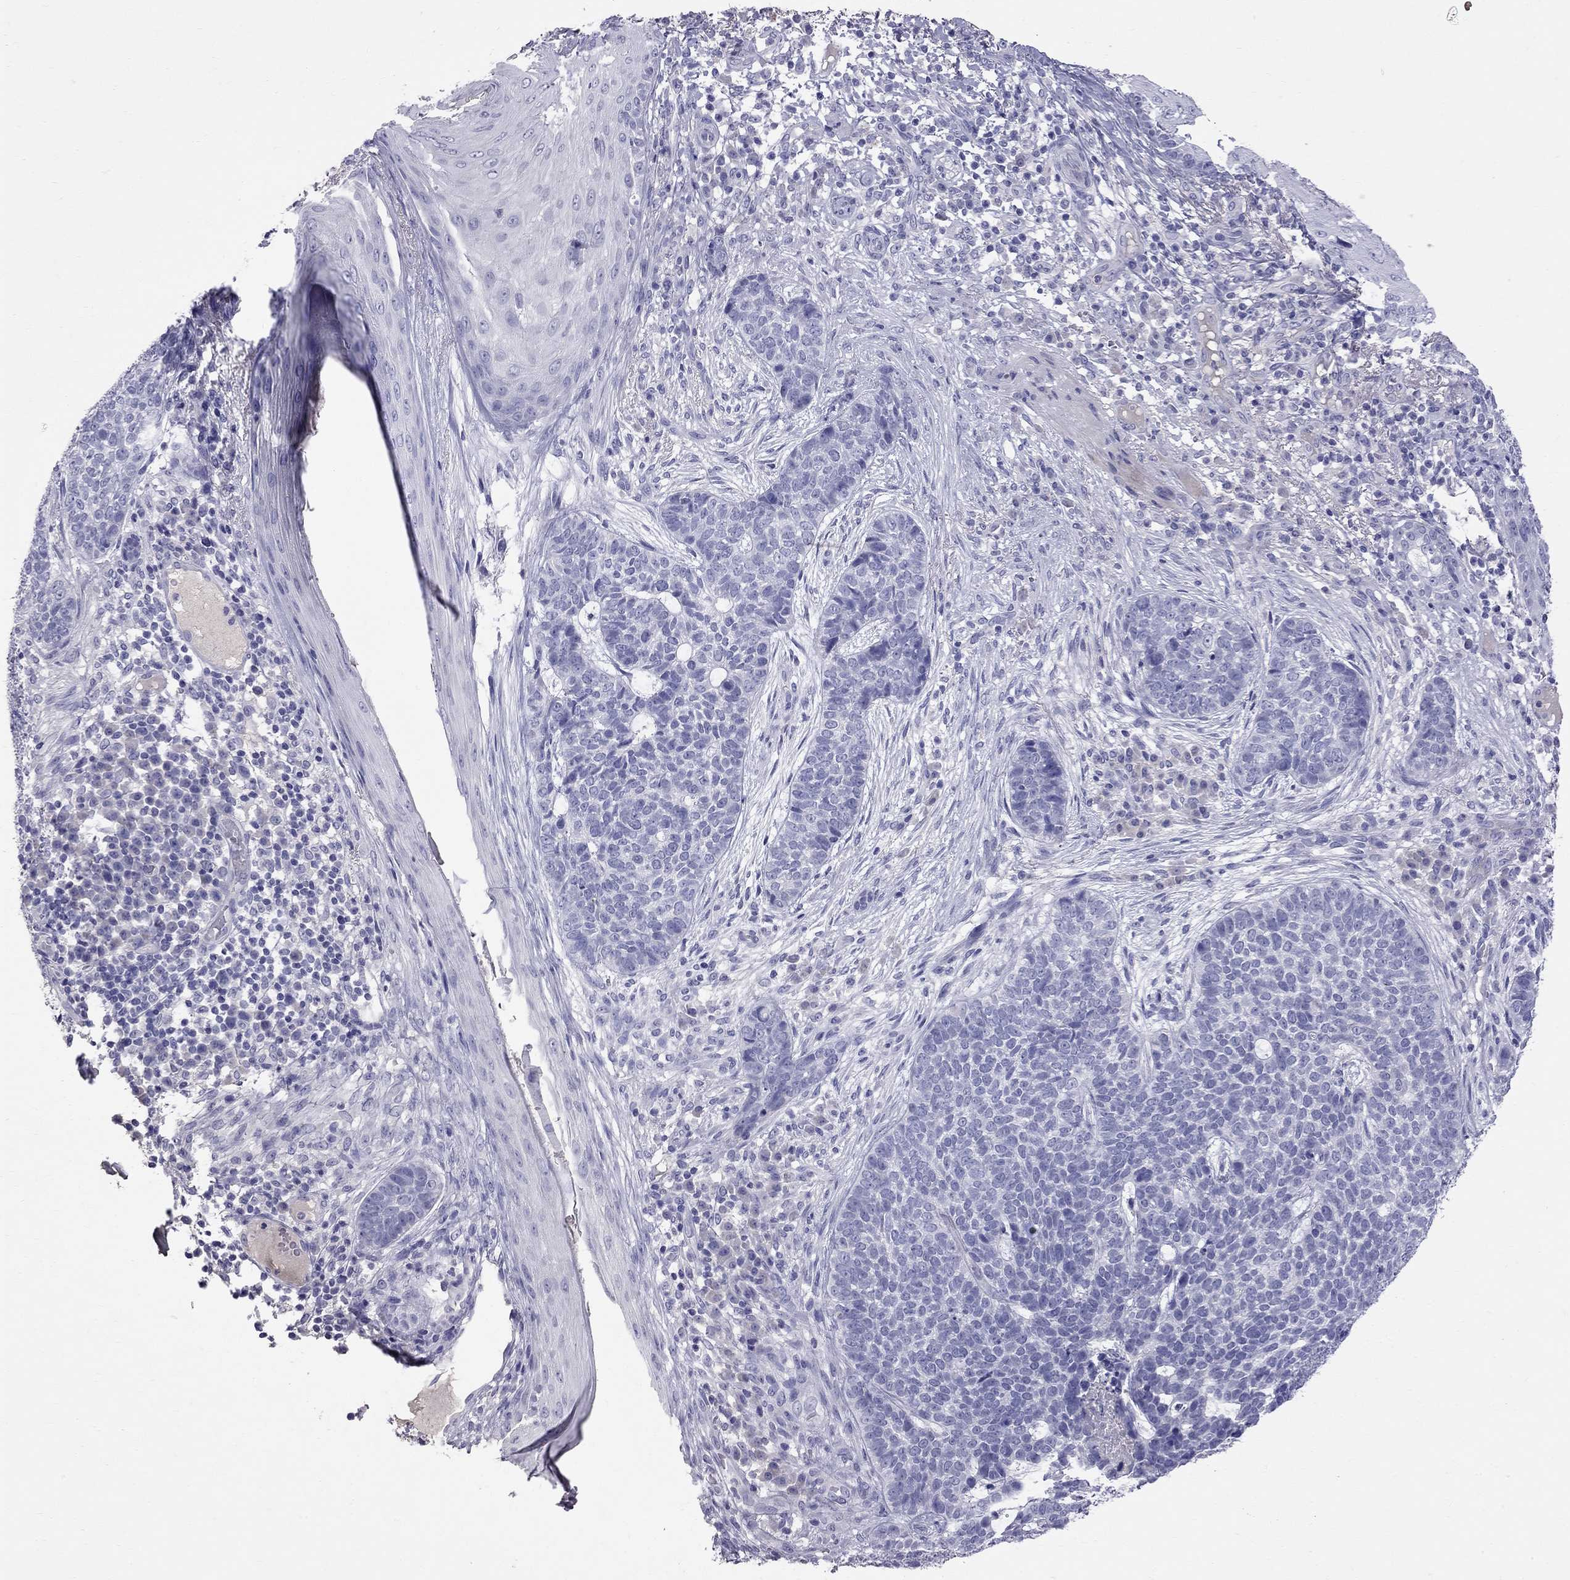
{"staining": {"intensity": "negative", "quantity": "none", "location": "none"}, "tissue": "skin cancer", "cell_type": "Tumor cells", "image_type": "cancer", "snomed": [{"axis": "morphology", "description": "Basal cell carcinoma"}, {"axis": "topography", "description": "Skin"}], "caption": "There is no significant expression in tumor cells of skin cancer. (IHC, brightfield microscopy, high magnification).", "gene": "CFAP91", "patient": {"sex": "female", "age": 69}}